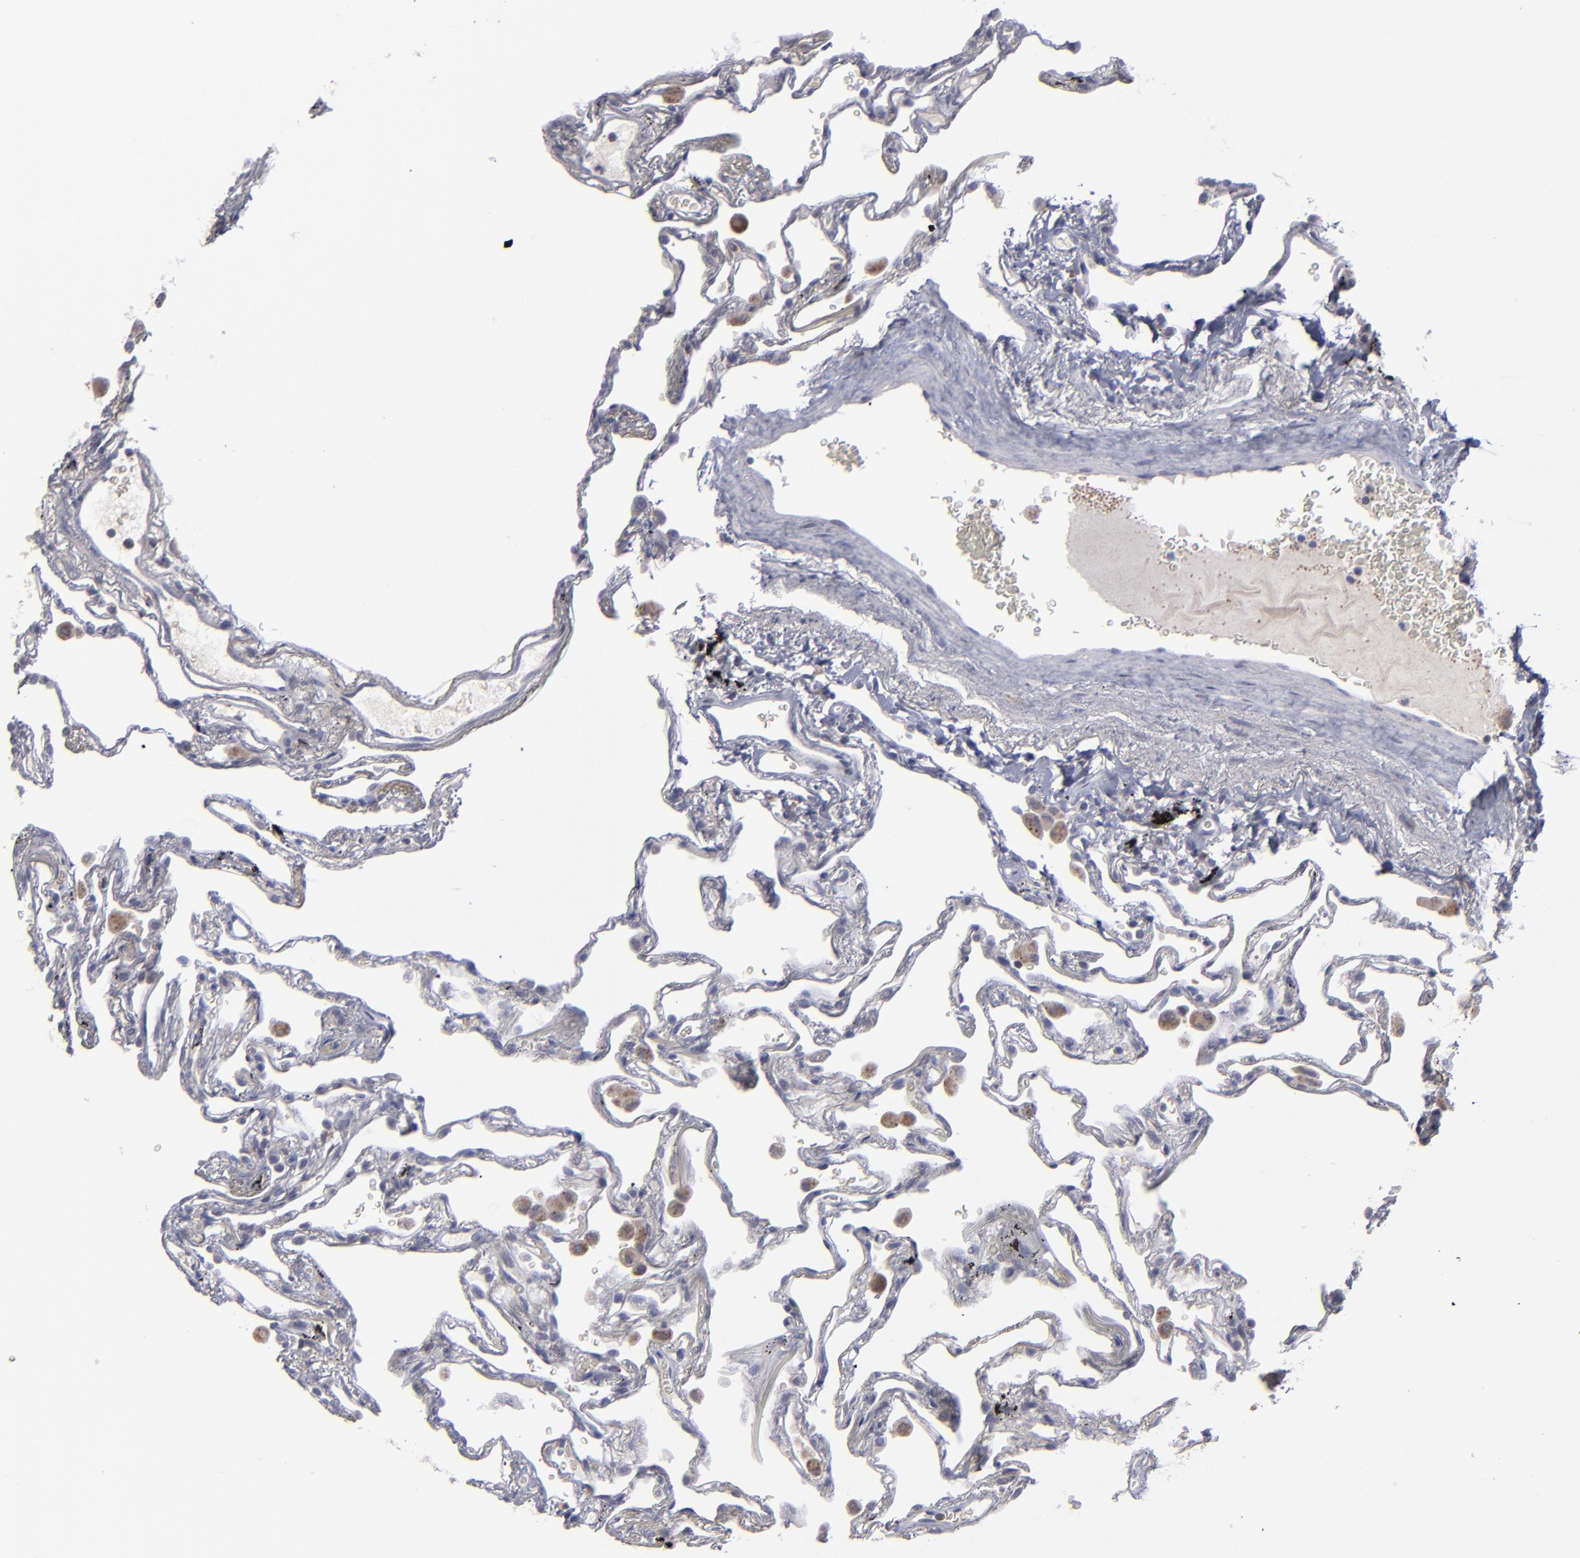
{"staining": {"intensity": "negative", "quantity": "none", "location": "none"}, "tissue": "lung", "cell_type": "Alveolar cells", "image_type": "normal", "snomed": [{"axis": "morphology", "description": "Normal tissue, NOS"}, {"axis": "morphology", "description": "Inflammation, NOS"}, {"axis": "topography", "description": "Lung"}], "caption": "The photomicrograph exhibits no staining of alveolar cells in normal lung. (DAB immunohistochemistry with hematoxylin counter stain).", "gene": "MYOM2", "patient": {"sex": "male", "age": 69}}